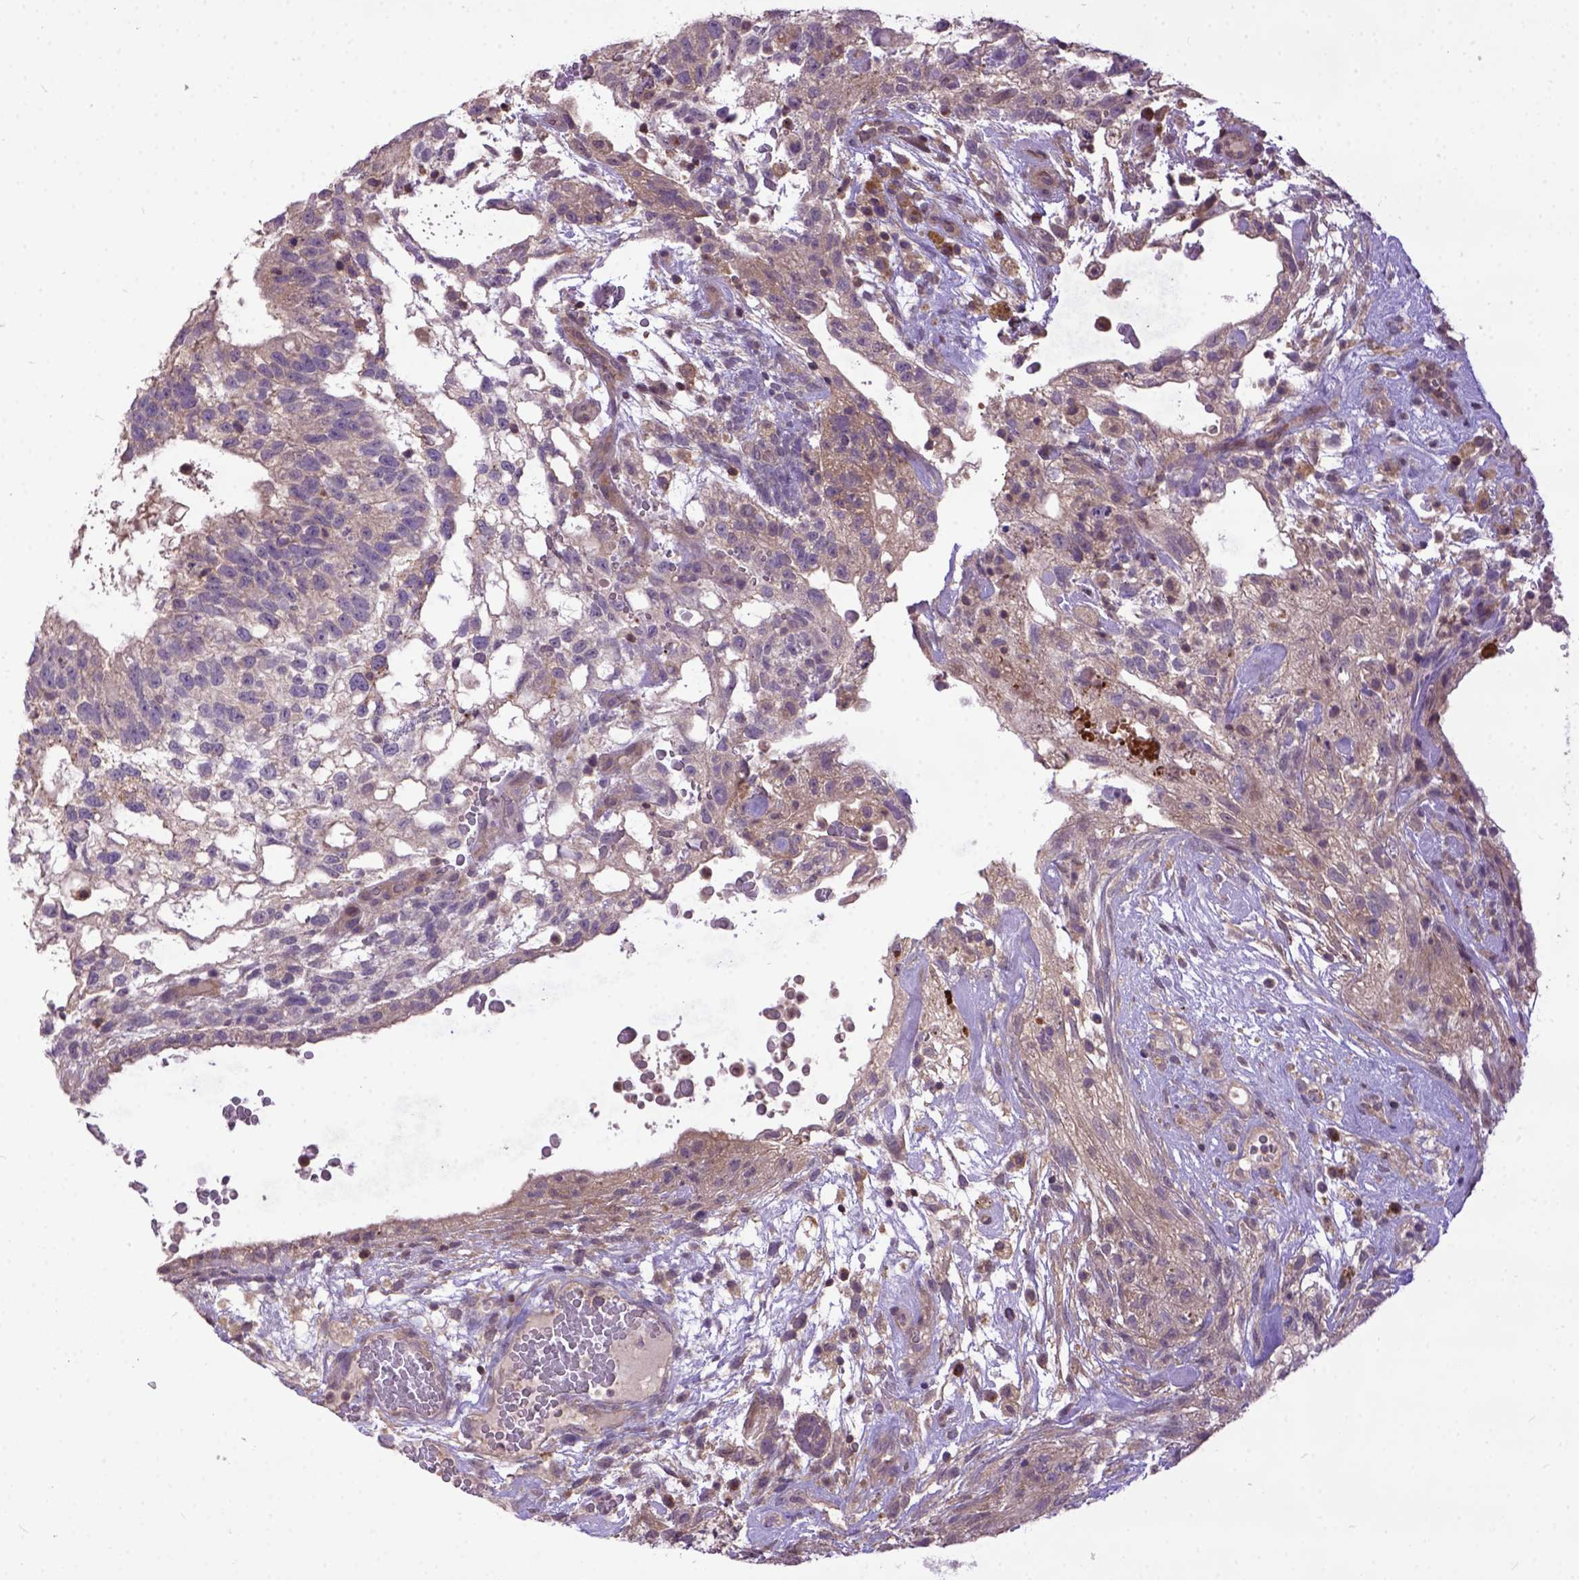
{"staining": {"intensity": "weak", "quantity": ">75%", "location": "cytoplasmic/membranous"}, "tissue": "testis cancer", "cell_type": "Tumor cells", "image_type": "cancer", "snomed": [{"axis": "morphology", "description": "Normal tissue, NOS"}, {"axis": "morphology", "description": "Carcinoma, Embryonal, NOS"}, {"axis": "topography", "description": "Testis"}], "caption": "A brown stain shows weak cytoplasmic/membranous staining of a protein in human testis embryonal carcinoma tumor cells.", "gene": "CPNE1", "patient": {"sex": "male", "age": 32}}